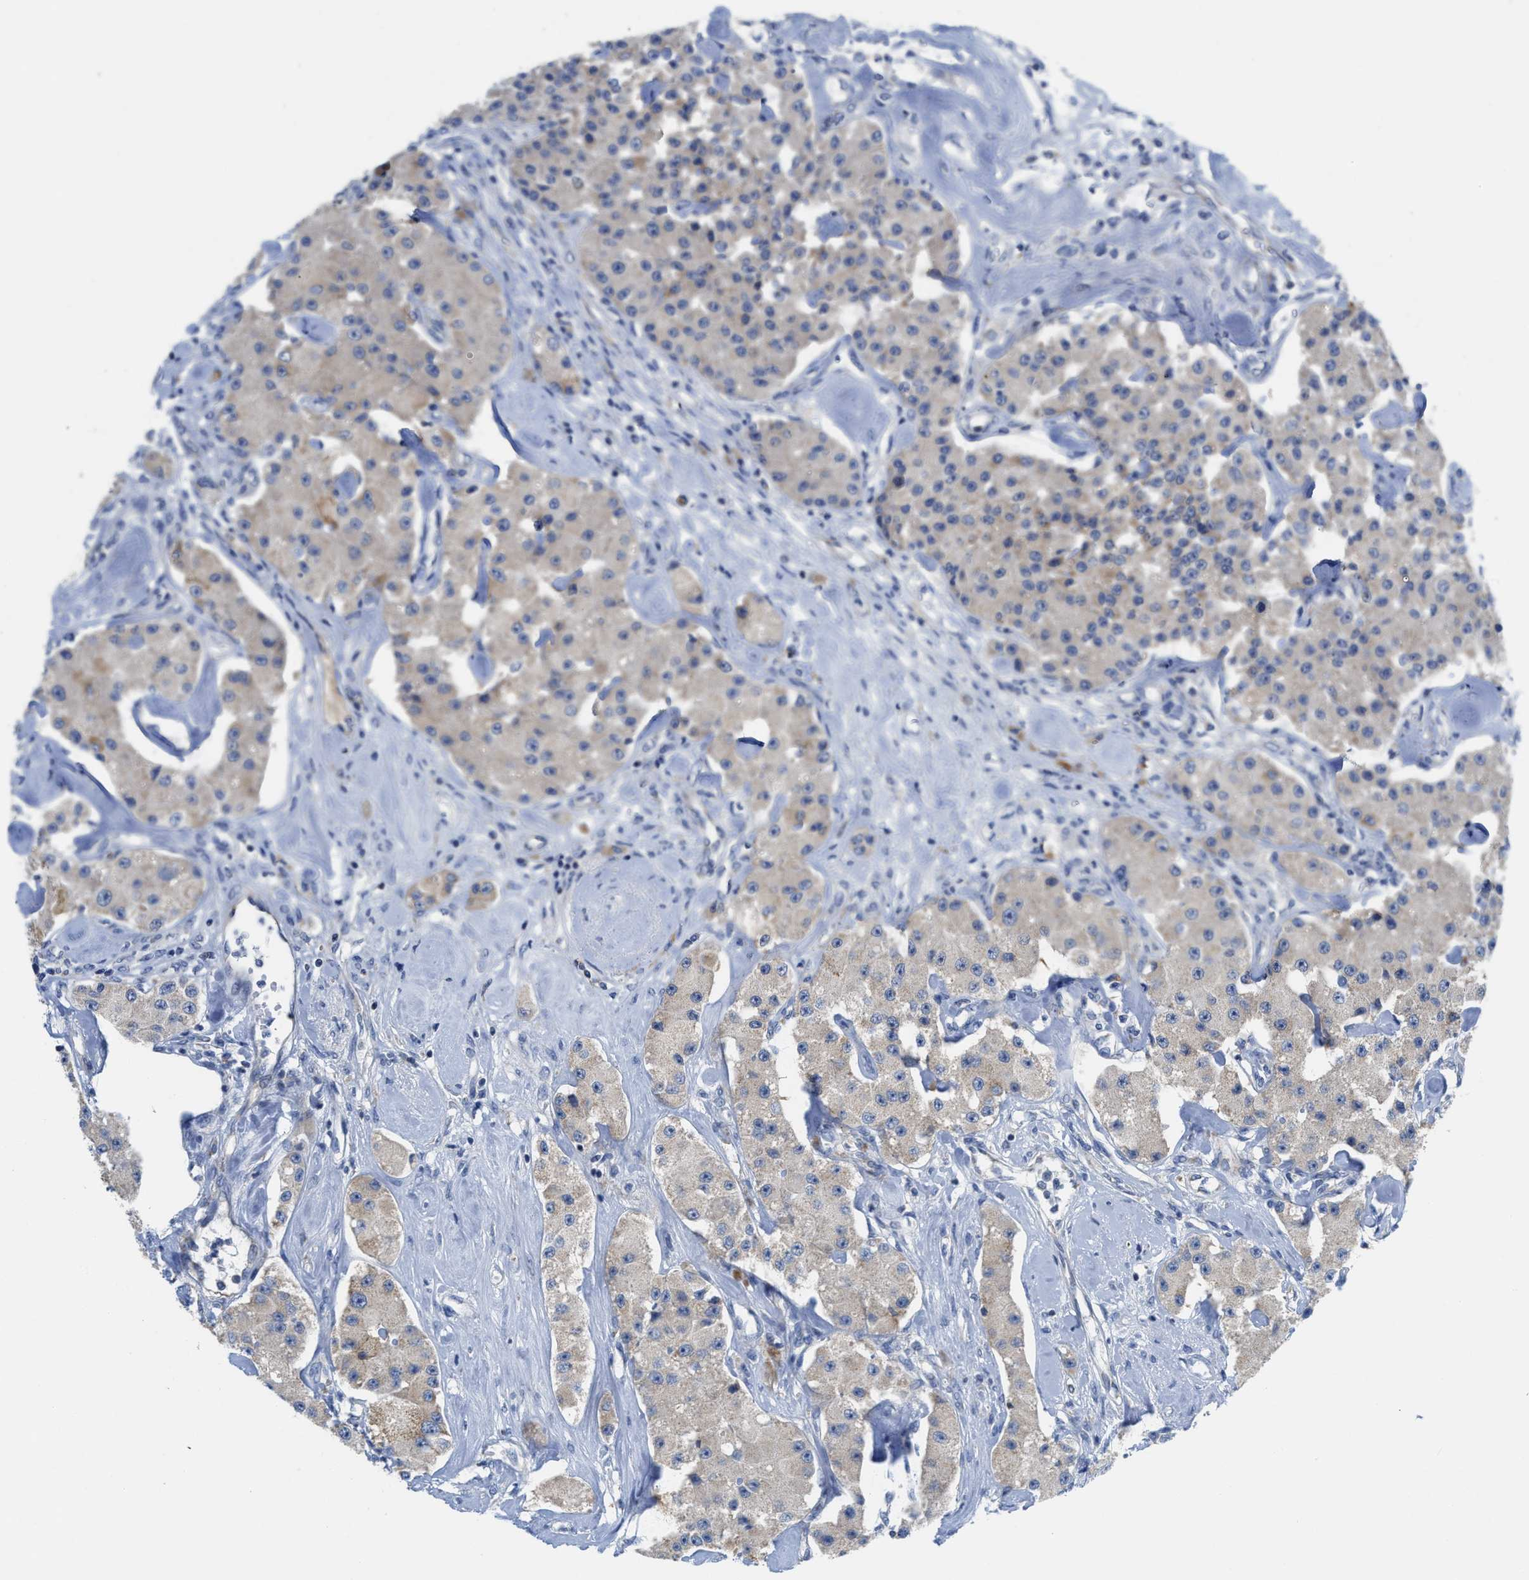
{"staining": {"intensity": "negative", "quantity": "none", "location": "none"}, "tissue": "carcinoid", "cell_type": "Tumor cells", "image_type": "cancer", "snomed": [{"axis": "morphology", "description": "Carcinoid, malignant, NOS"}, {"axis": "topography", "description": "Pancreas"}], "caption": "This is an immunohistochemistry (IHC) image of human carcinoid. There is no staining in tumor cells.", "gene": "GATD3", "patient": {"sex": "male", "age": 41}}